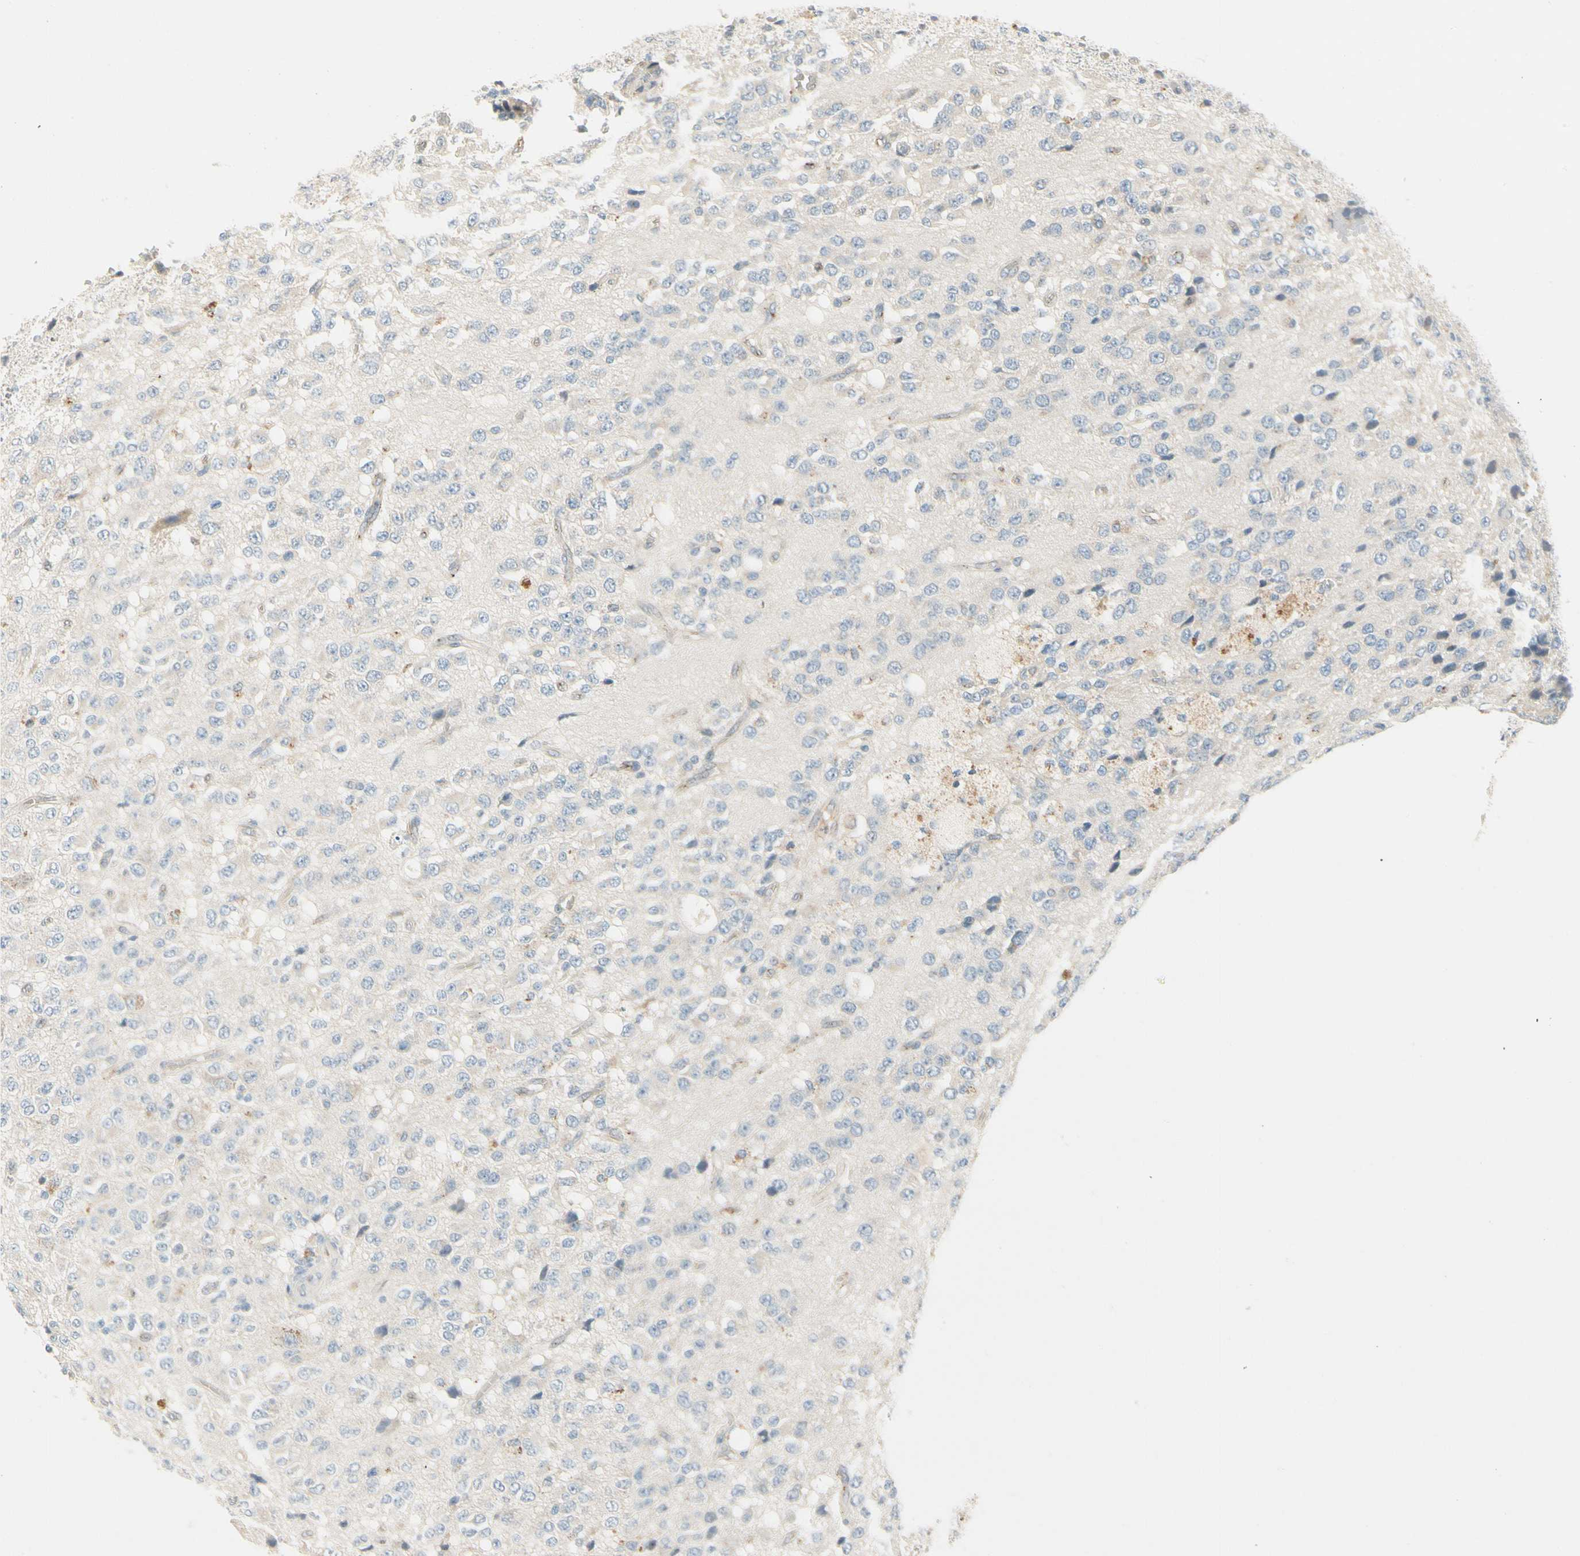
{"staining": {"intensity": "negative", "quantity": "none", "location": "none"}, "tissue": "glioma", "cell_type": "Tumor cells", "image_type": "cancer", "snomed": [{"axis": "morphology", "description": "Glioma, malignant, High grade"}, {"axis": "topography", "description": "pancreas cauda"}], "caption": "Immunohistochemical staining of glioma reveals no significant expression in tumor cells.", "gene": "MANSC1", "patient": {"sex": "male", "age": 60}}